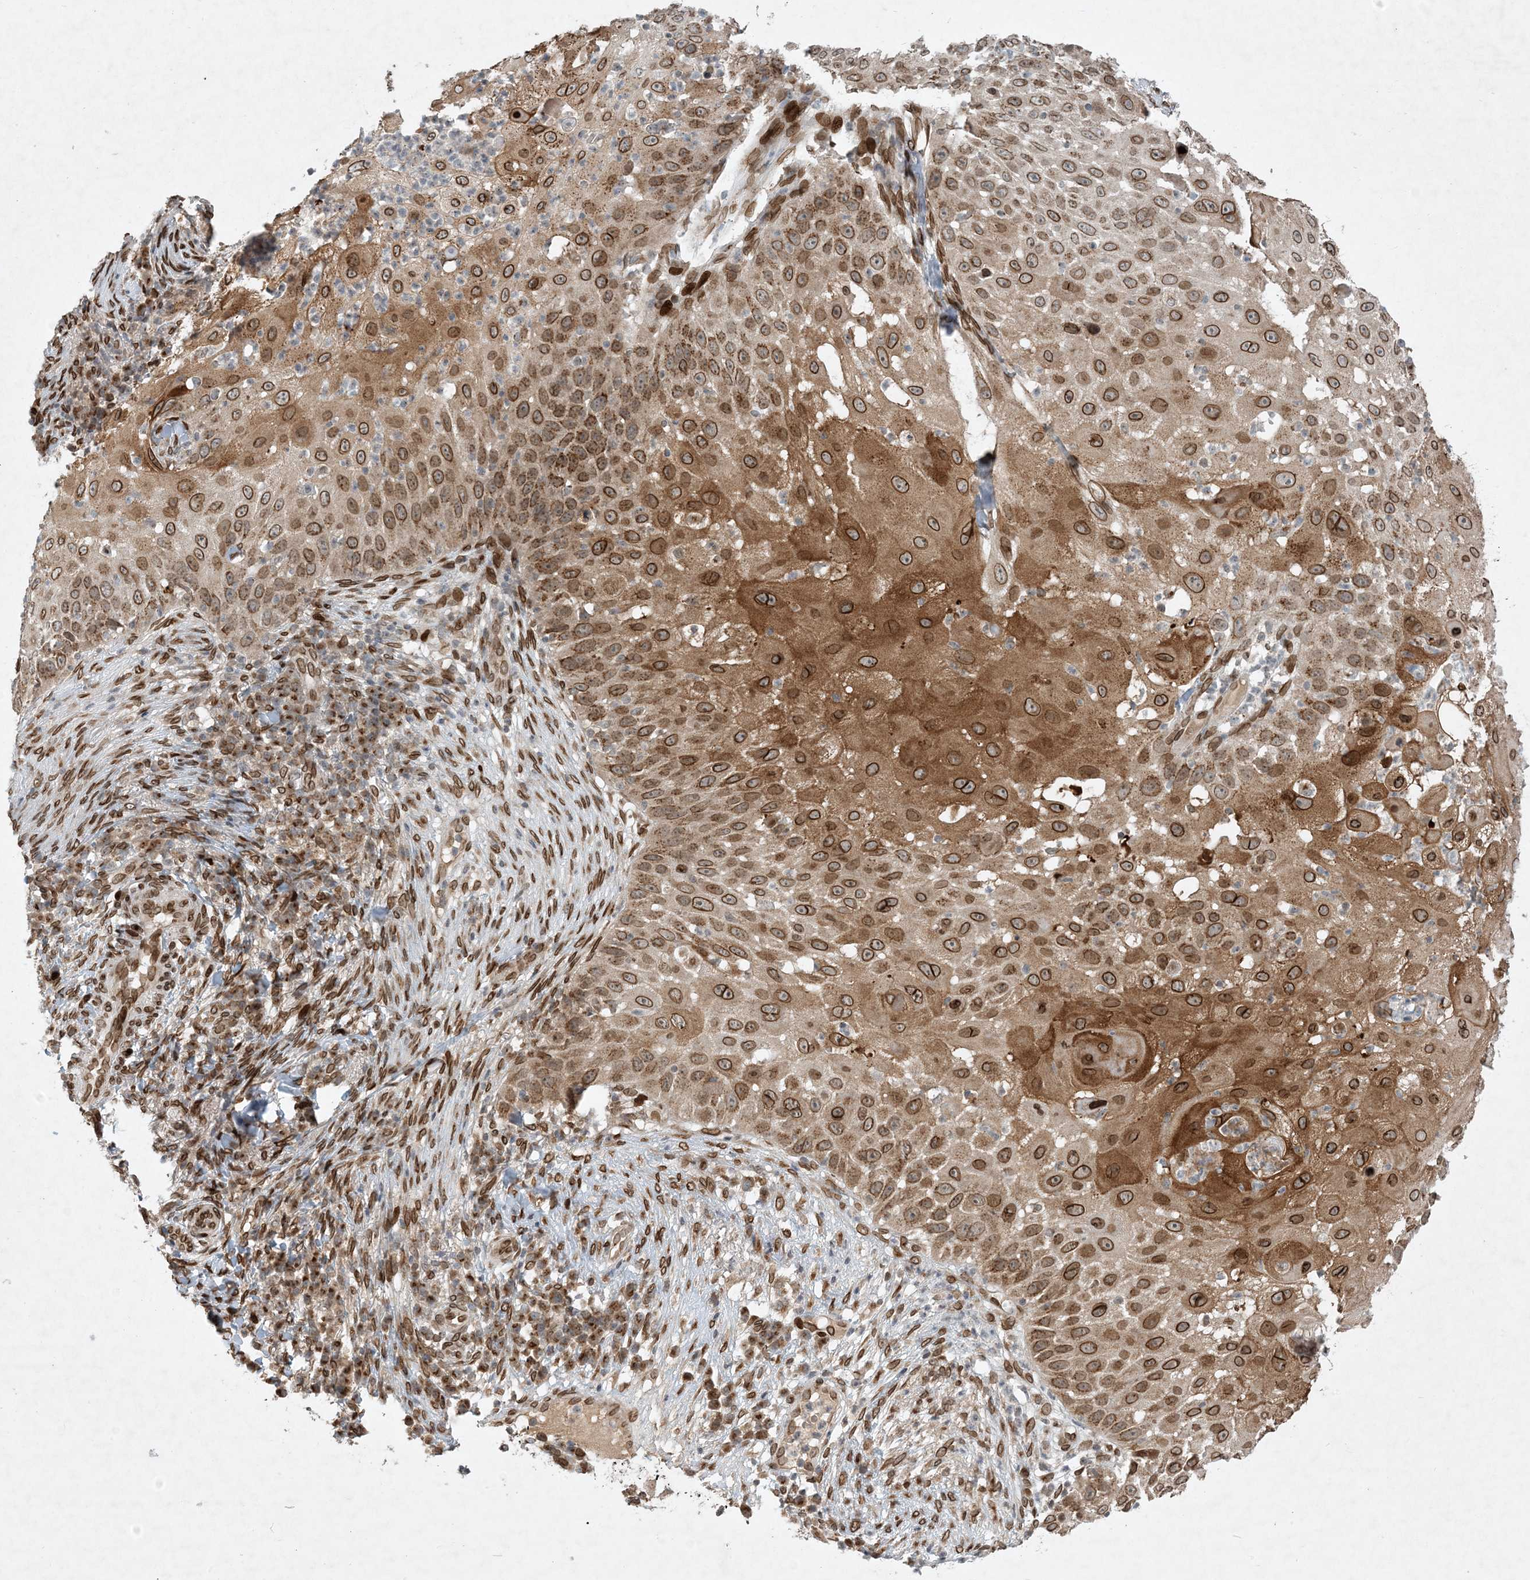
{"staining": {"intensity": "strong", "quantity": ">75%", "location": "cytoplasmic/membranous,nuclear"}, "tissue": "skin cancer", "cell_type": "Tumor cells", "image_type": "cancer", "snomed": [{"axis": "morphology", "description": "Squamous cell carcinoma, NOS"}, {"axis": "topography", "description": "Skin"}], "caption": "IHC (DAB (3,3'-diaminobenzidine)) staining of human skin squamous cell carcinoma exhibits strong cytoplasmic/membranous and nuclear protein staining in approximately >75% of tumor cells. (Brightfield microscopy of DAB IHC at high magnification).", "gene": "SLC35A2", "patient": {"sex": "female", "age": 44}}